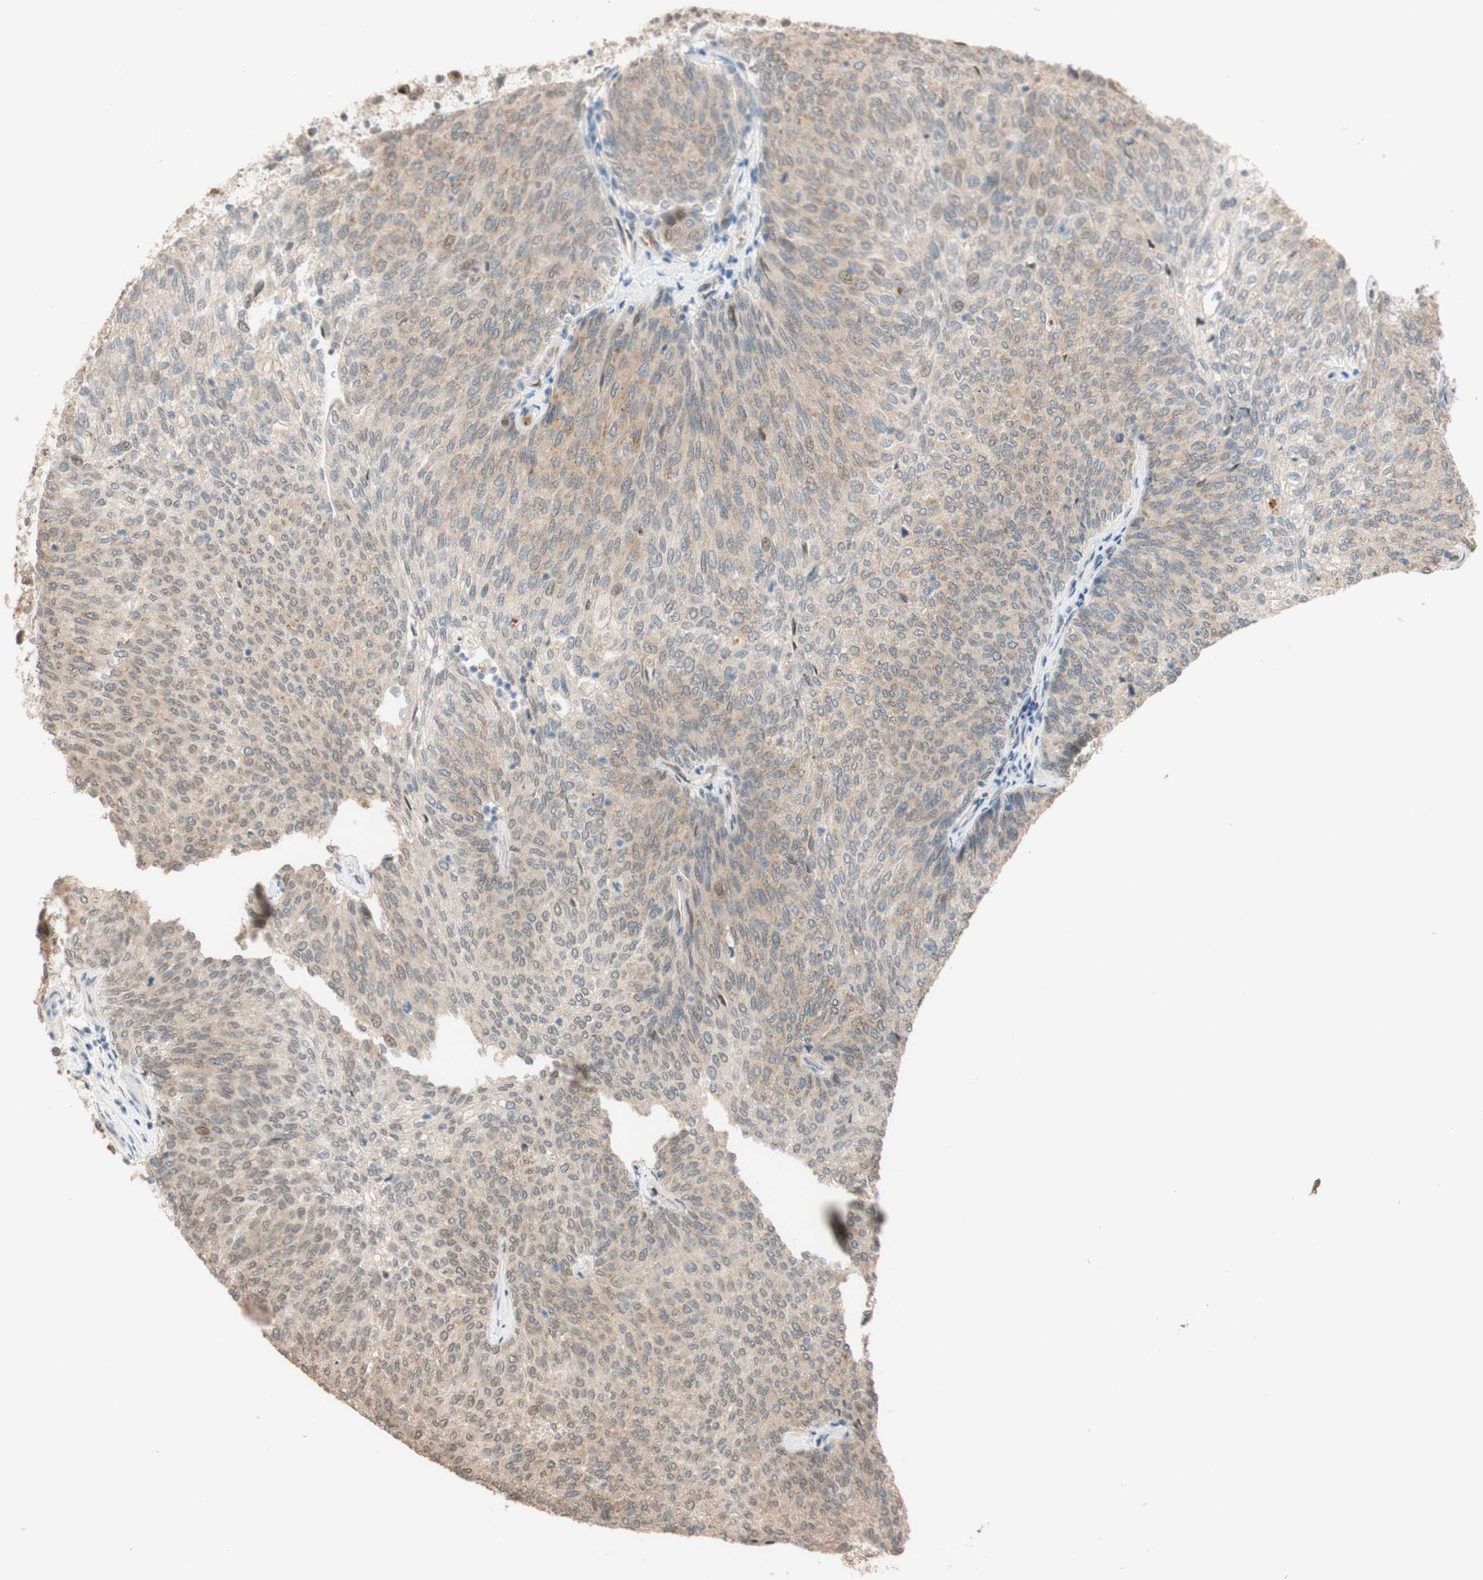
{"staining": {"intensity": "weak", "quantity": "<25%", "location": "cytoplasmic/membranous"}, "tissue": "urothelial cancer", "cell_type": "Tumor cells", "image_type": "cancer", "snomed": [{"axis": "morphology", "description": "Urothelial carcinoma, Low grade"}, {"axis": "topography", "description": "Urinary bladder"}], "caption": "This is an IHC micrograph of urothelial carcinoma (low-grade). There is no positivity in tumor cells.", "gene": "CCNC", "patient": {"sex": "female", "age": 79}}